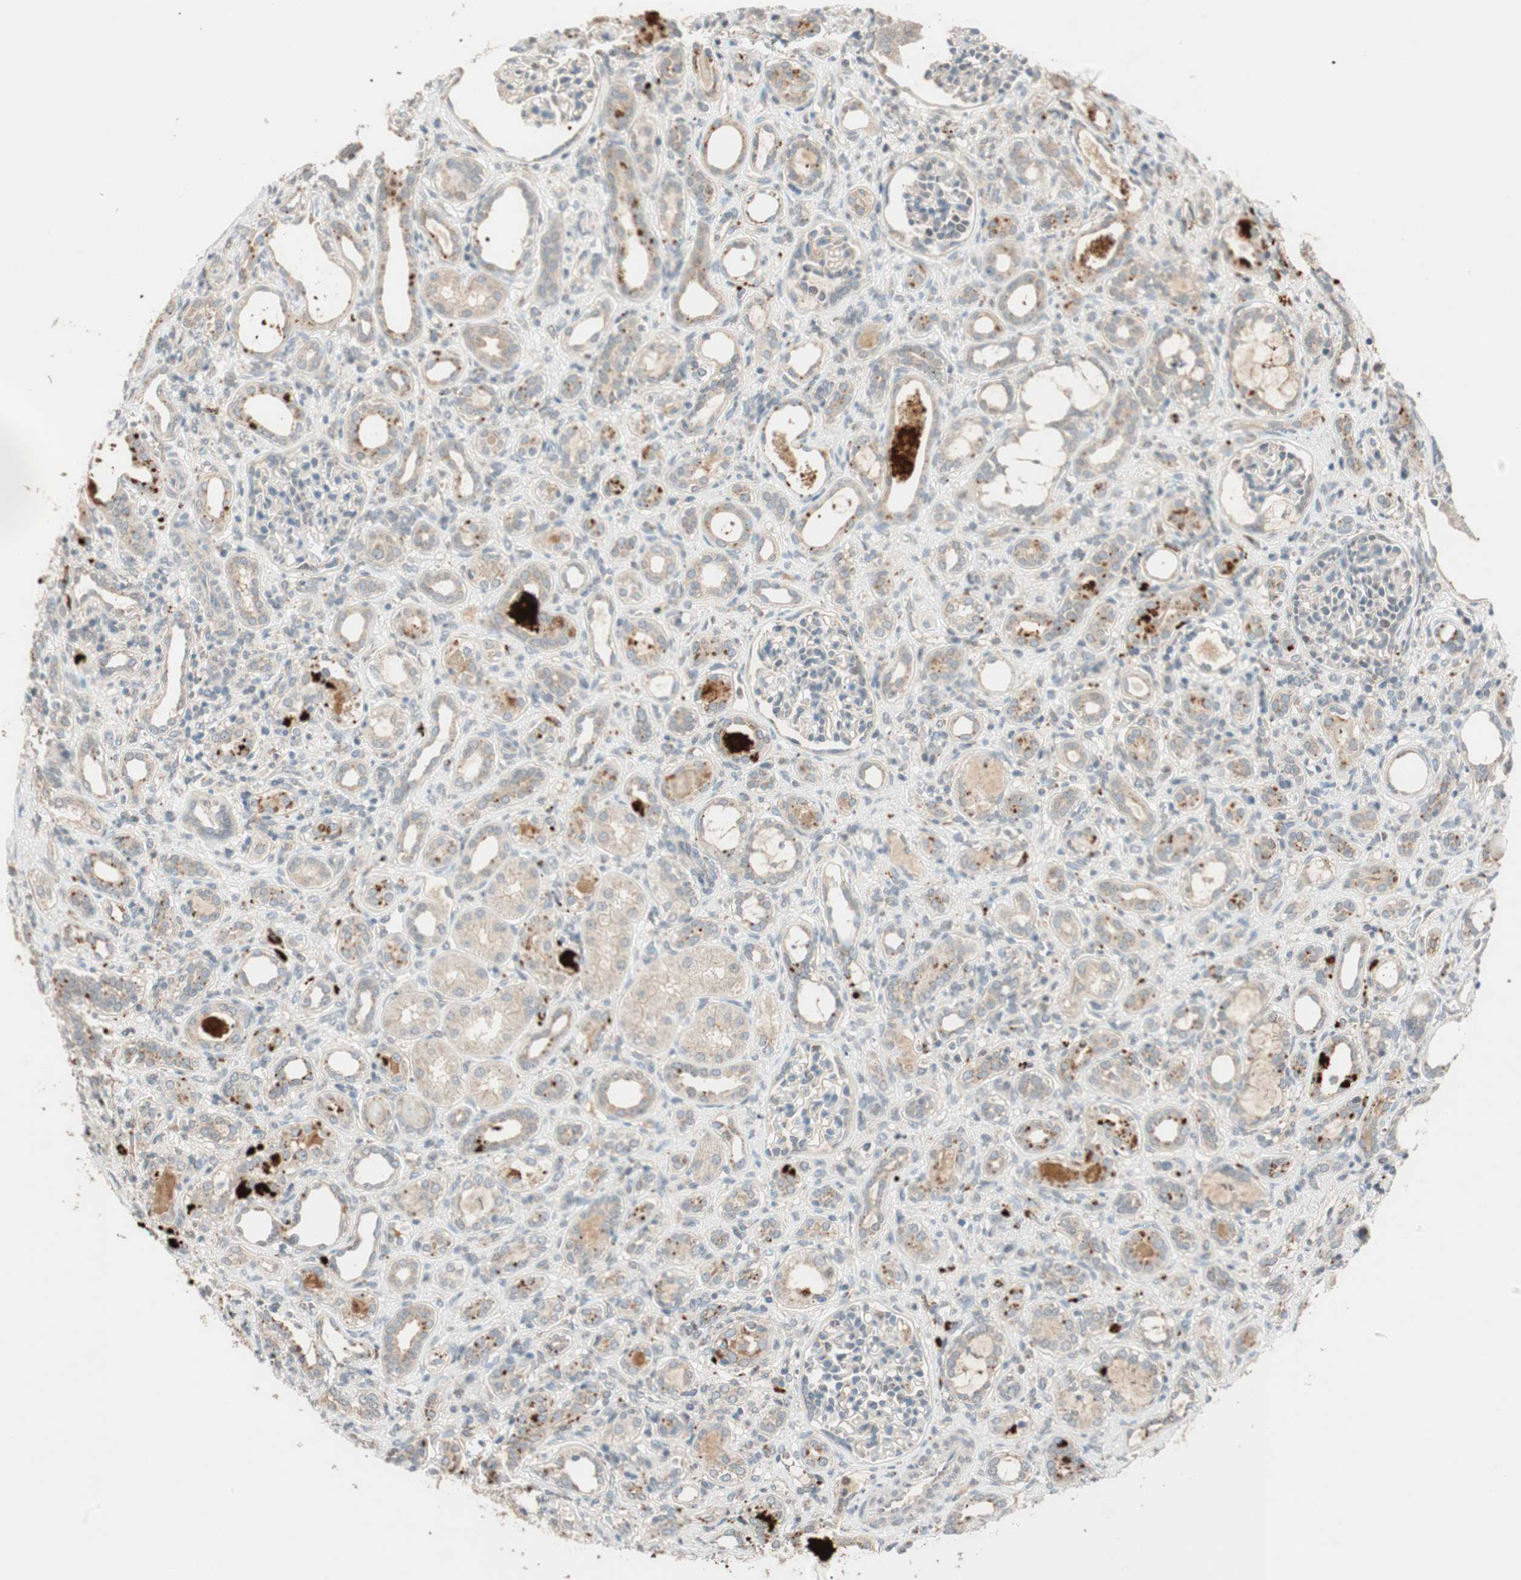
{"staining": {"intensity": "weak", "quantity": ">75%", "location": "cytoplasmic/membranous"}, "tissue": "kidney", "cell_type": "Cells in glomeruli", "image_type": "normal", "snomed": [{"axis": "morphology", "description": "Normal tissue, NOS"}, {"axis": "topography", "description": "Kidney"}], "caption": "Immunohistochemistry (IHC) image of benign kidney stained for a protein (brown), which exhibits low levels of weak cytoplasmic/membranous expression in approximately >75% of cells in glomeruli.", "gene": "GLB1", "patient": {"sex": "male", "age": 7}}